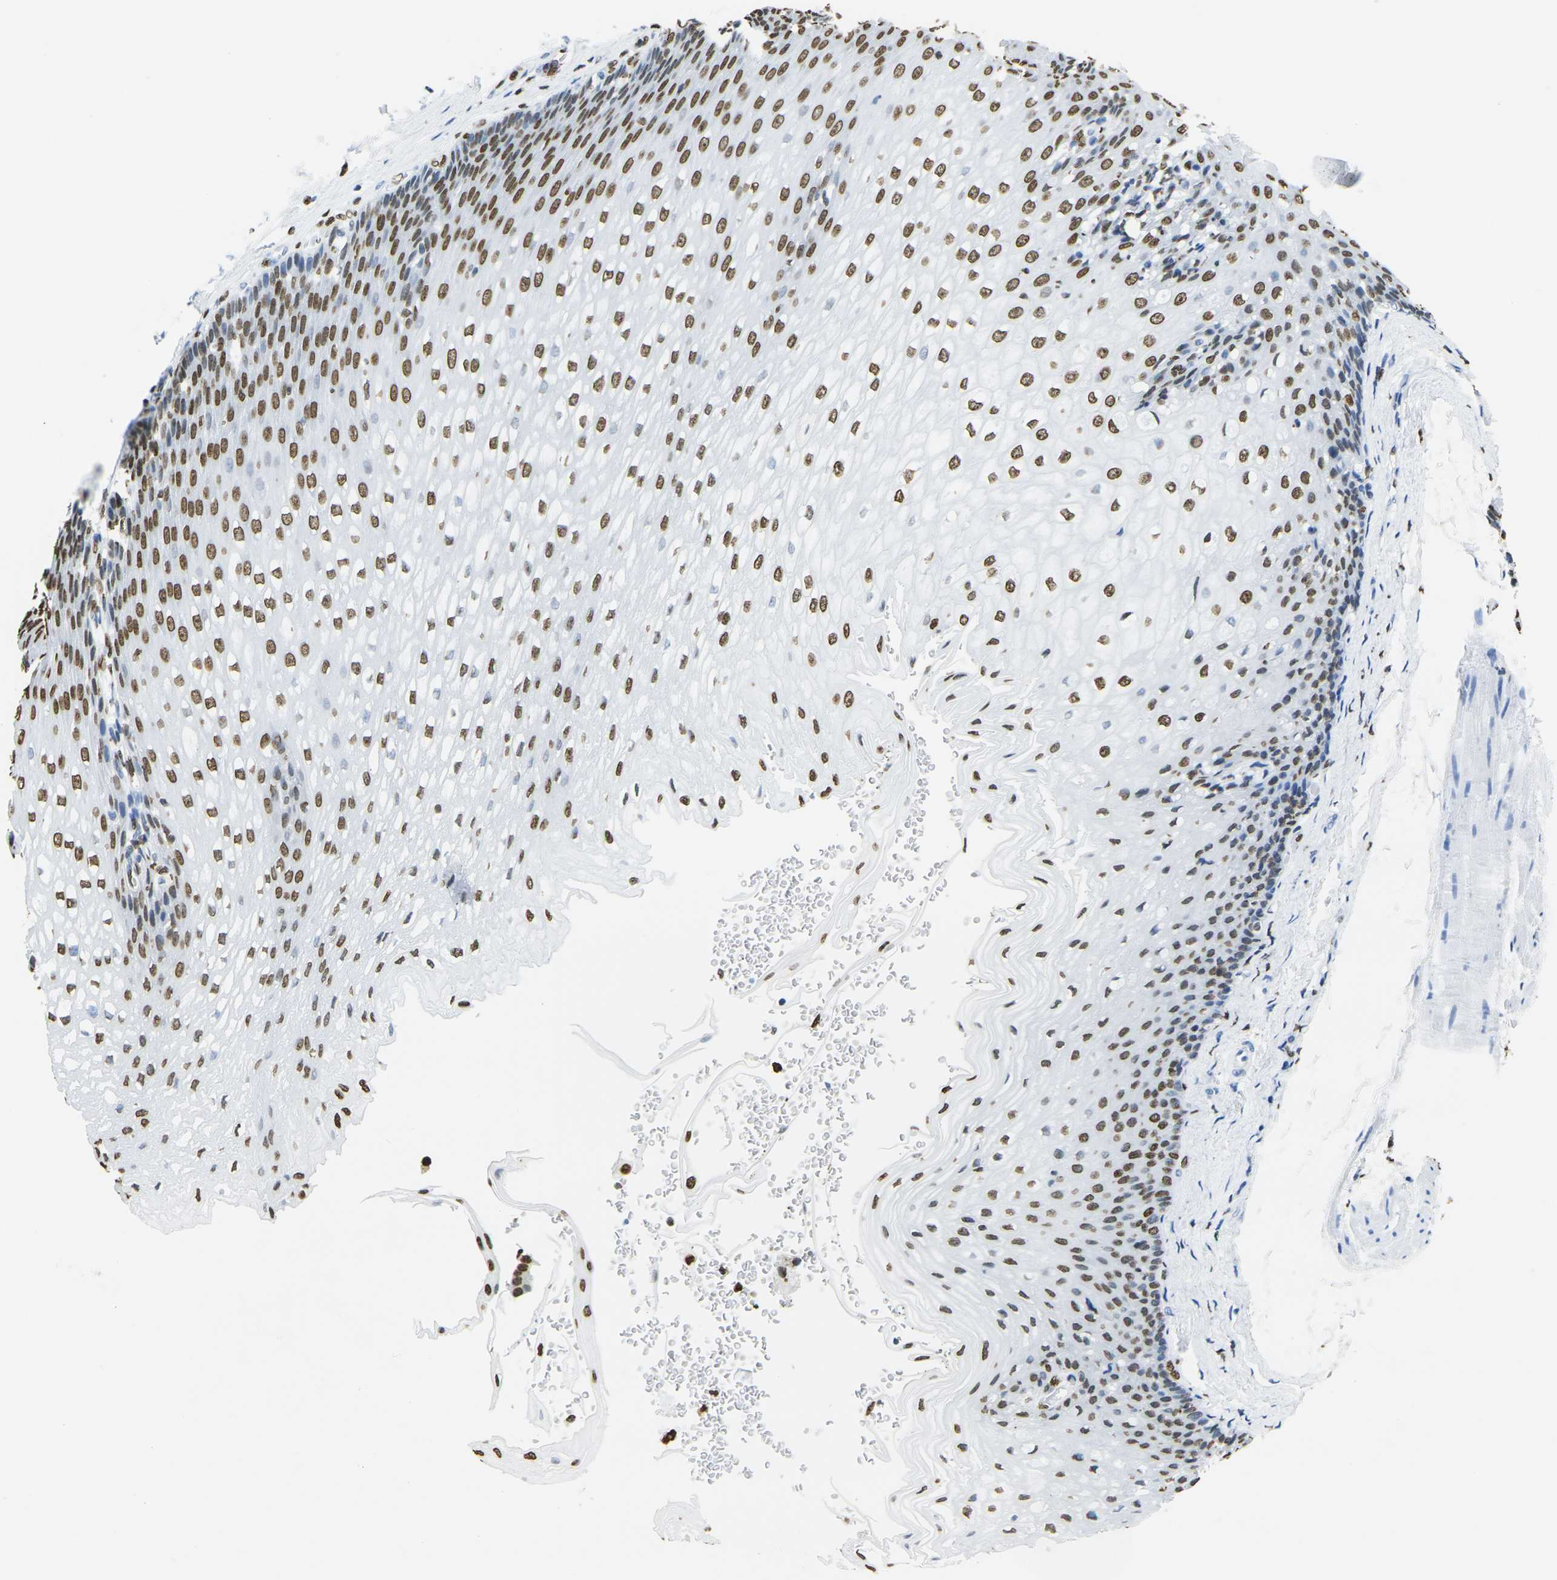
{"staining": {"intensity": "strong", "quantity": ">75%", "location": "nuclear"}, "tissue": "esophagus", "cell_type": "Squamous epithelial cells", "image_type": "normal", "snomed": [{"axis": "morphology", "description": "Normal tissue, NOS"}, {"axis": "topography", "description": "Esophagus"}], "caption": "A high-resolution micrograph shows immunohistochemistry (IHC) staining of unremarkable esophagus, which reveals strong nuclear staining in about >75% of squamous epithelial cells.", "gene": "DRAXIN", "patient": {"sex": "male", "age": 48}}